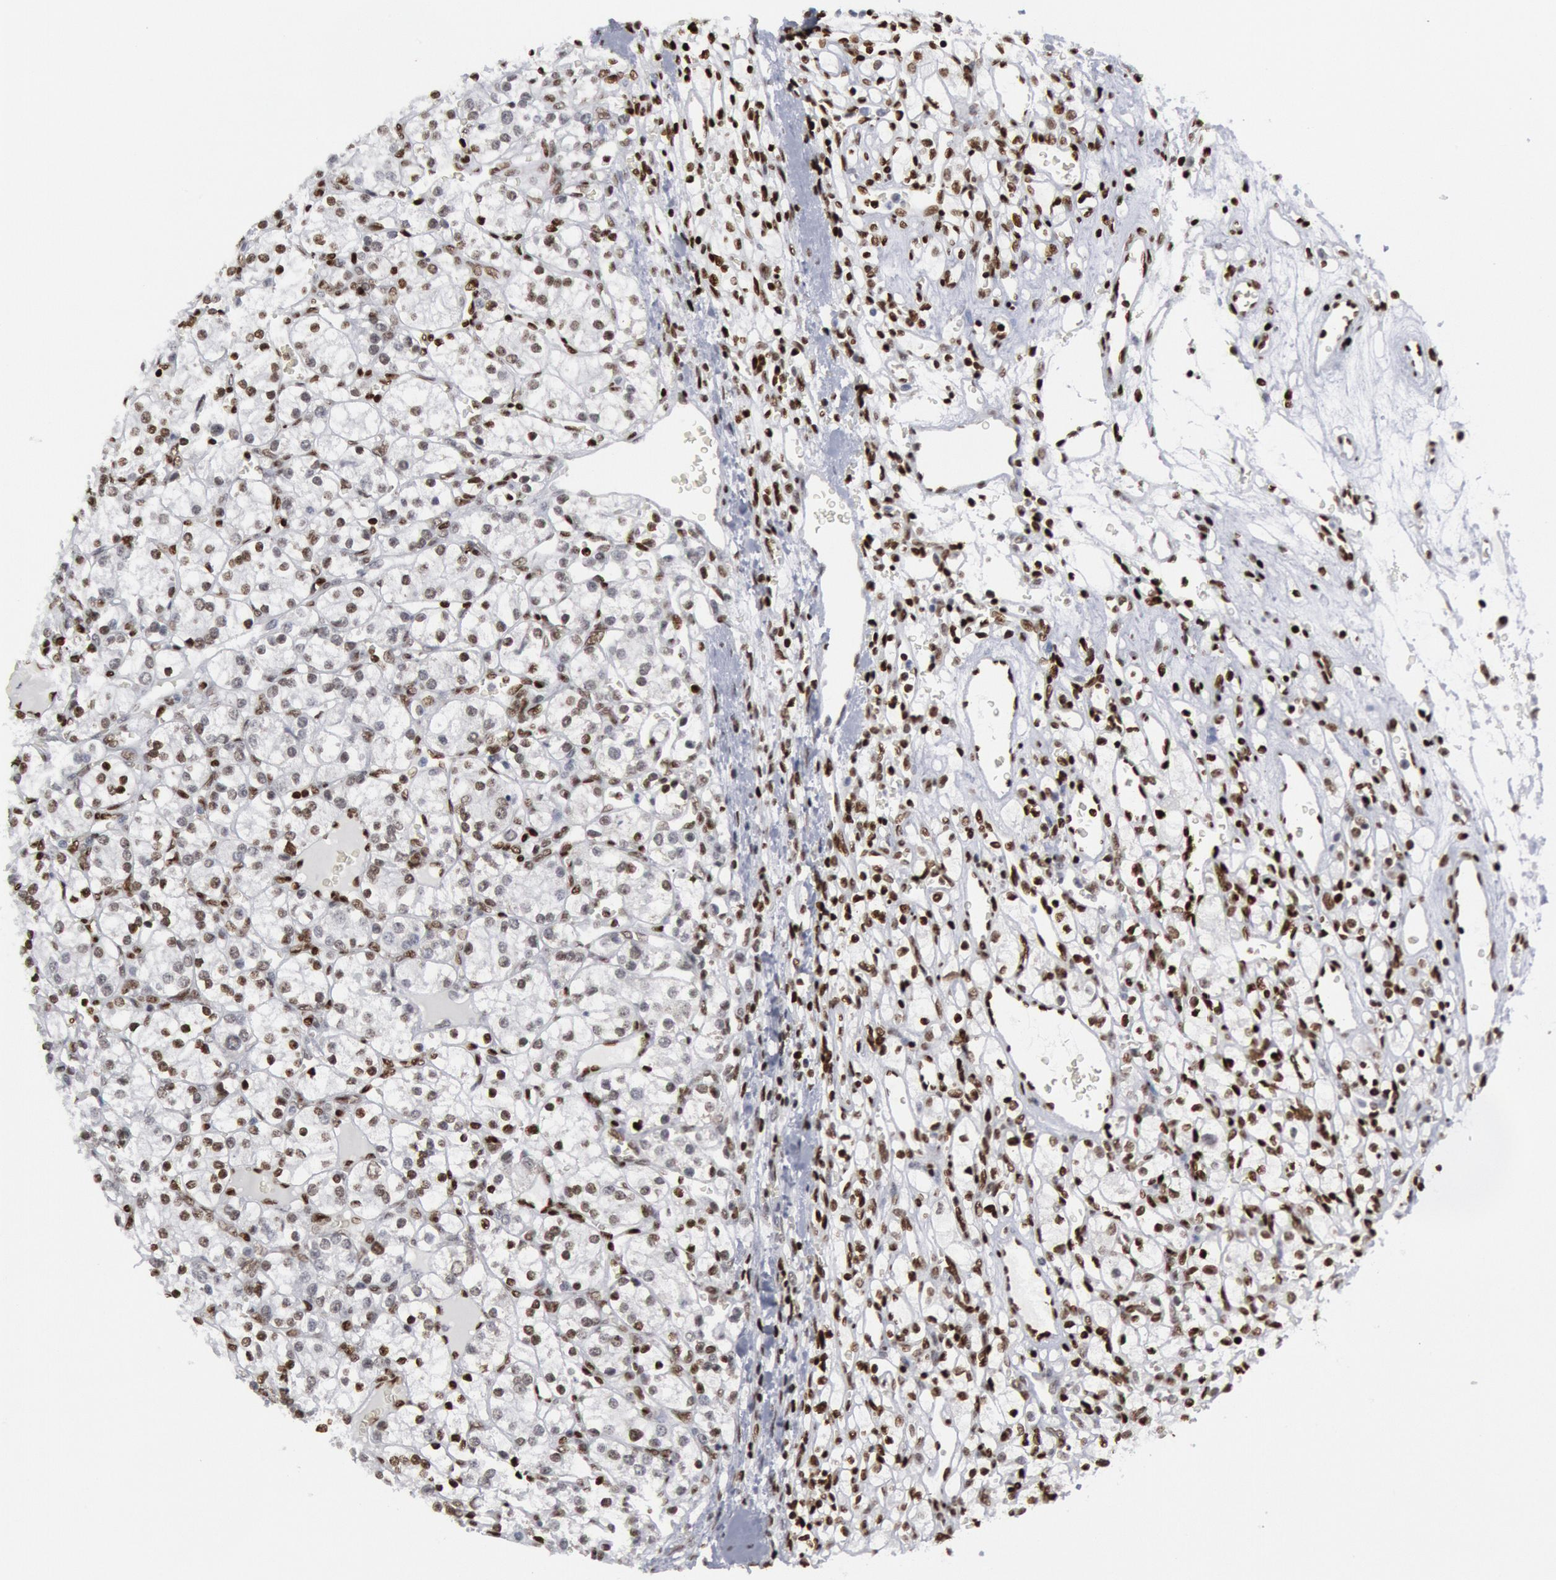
{"staining": {"intensity": "moderate", "quantity": ">75%", "location": "nuclear"}, "tissue": "renal cancer", "cell_type": "Tumor cells", "image_type": "cancer", "snomed": [{"axis": "morphology", "description": "Adenocarcinoma, NOS"}, {"axis": "topography", "description": "Kidney"}], "caption": "A histopathology image of human adenocarcinoma (renal) stained for a protein shows moderate nuclear brown staining in tumor cells.", "gene": "MECP2", "patient": {"sex": "female", "age": 62}}